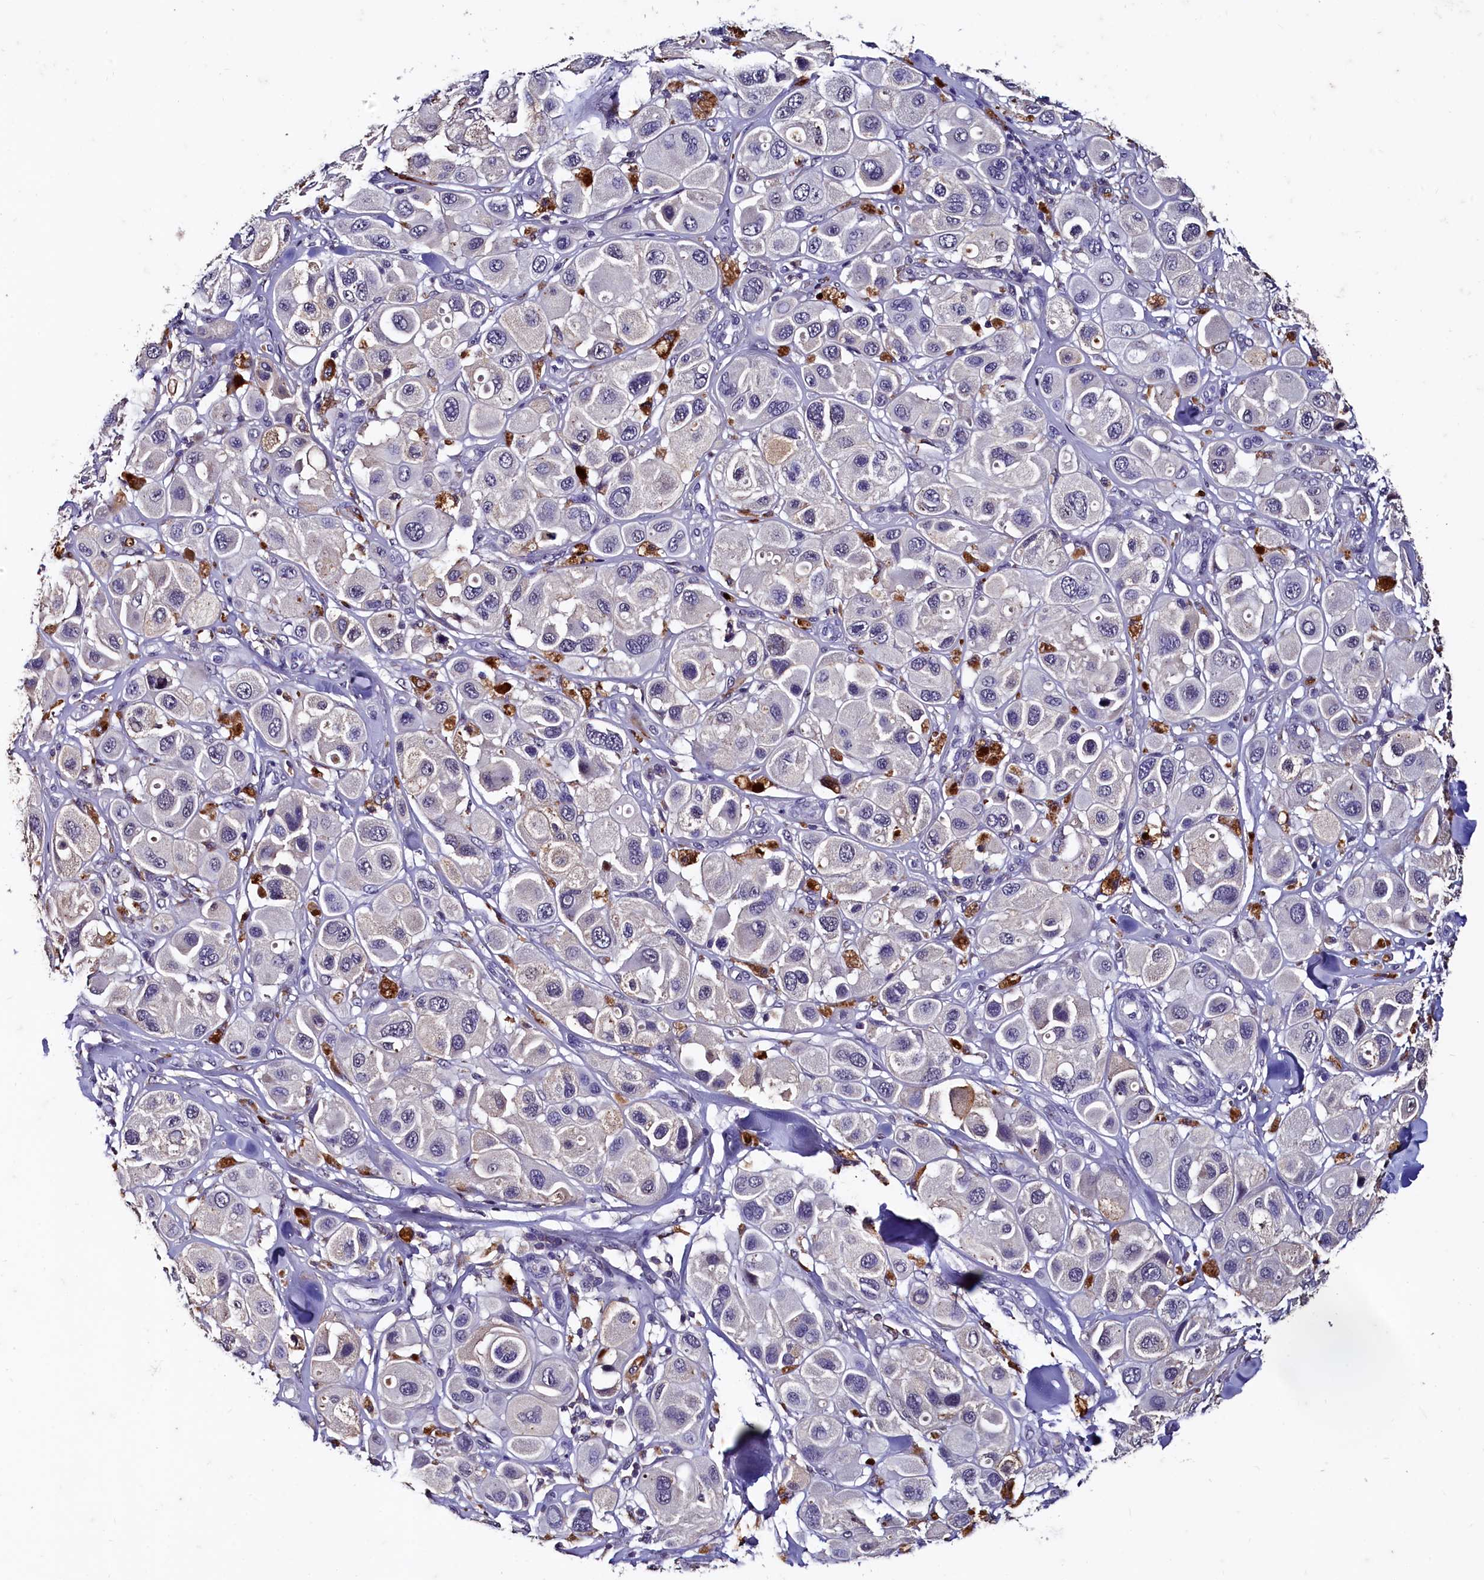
{"staining": {"intensity": "negative", "quantity": "none", "location": "none"}, "tissue": "melanoma", "cell_type": "Tumor cells", "image_type": "cancer", "snomed": [{"axis": "morphology", "description": "Malignant melanoma, Metastatic site"}, {"axis": "topography", "description": "Skin"}], "caption": "High power microscopy photomicrograph of an immunohistochemistry (IHC) micrograph of melanoma, revealing no significant expression in tumor cells. (Stains: DAB IHC with hematoxylin counter stain, Microscopy: brightfield microscopy at high magnification).", "gene": "CSTPP1", "patient": {"sex": "male", "age": 41}}